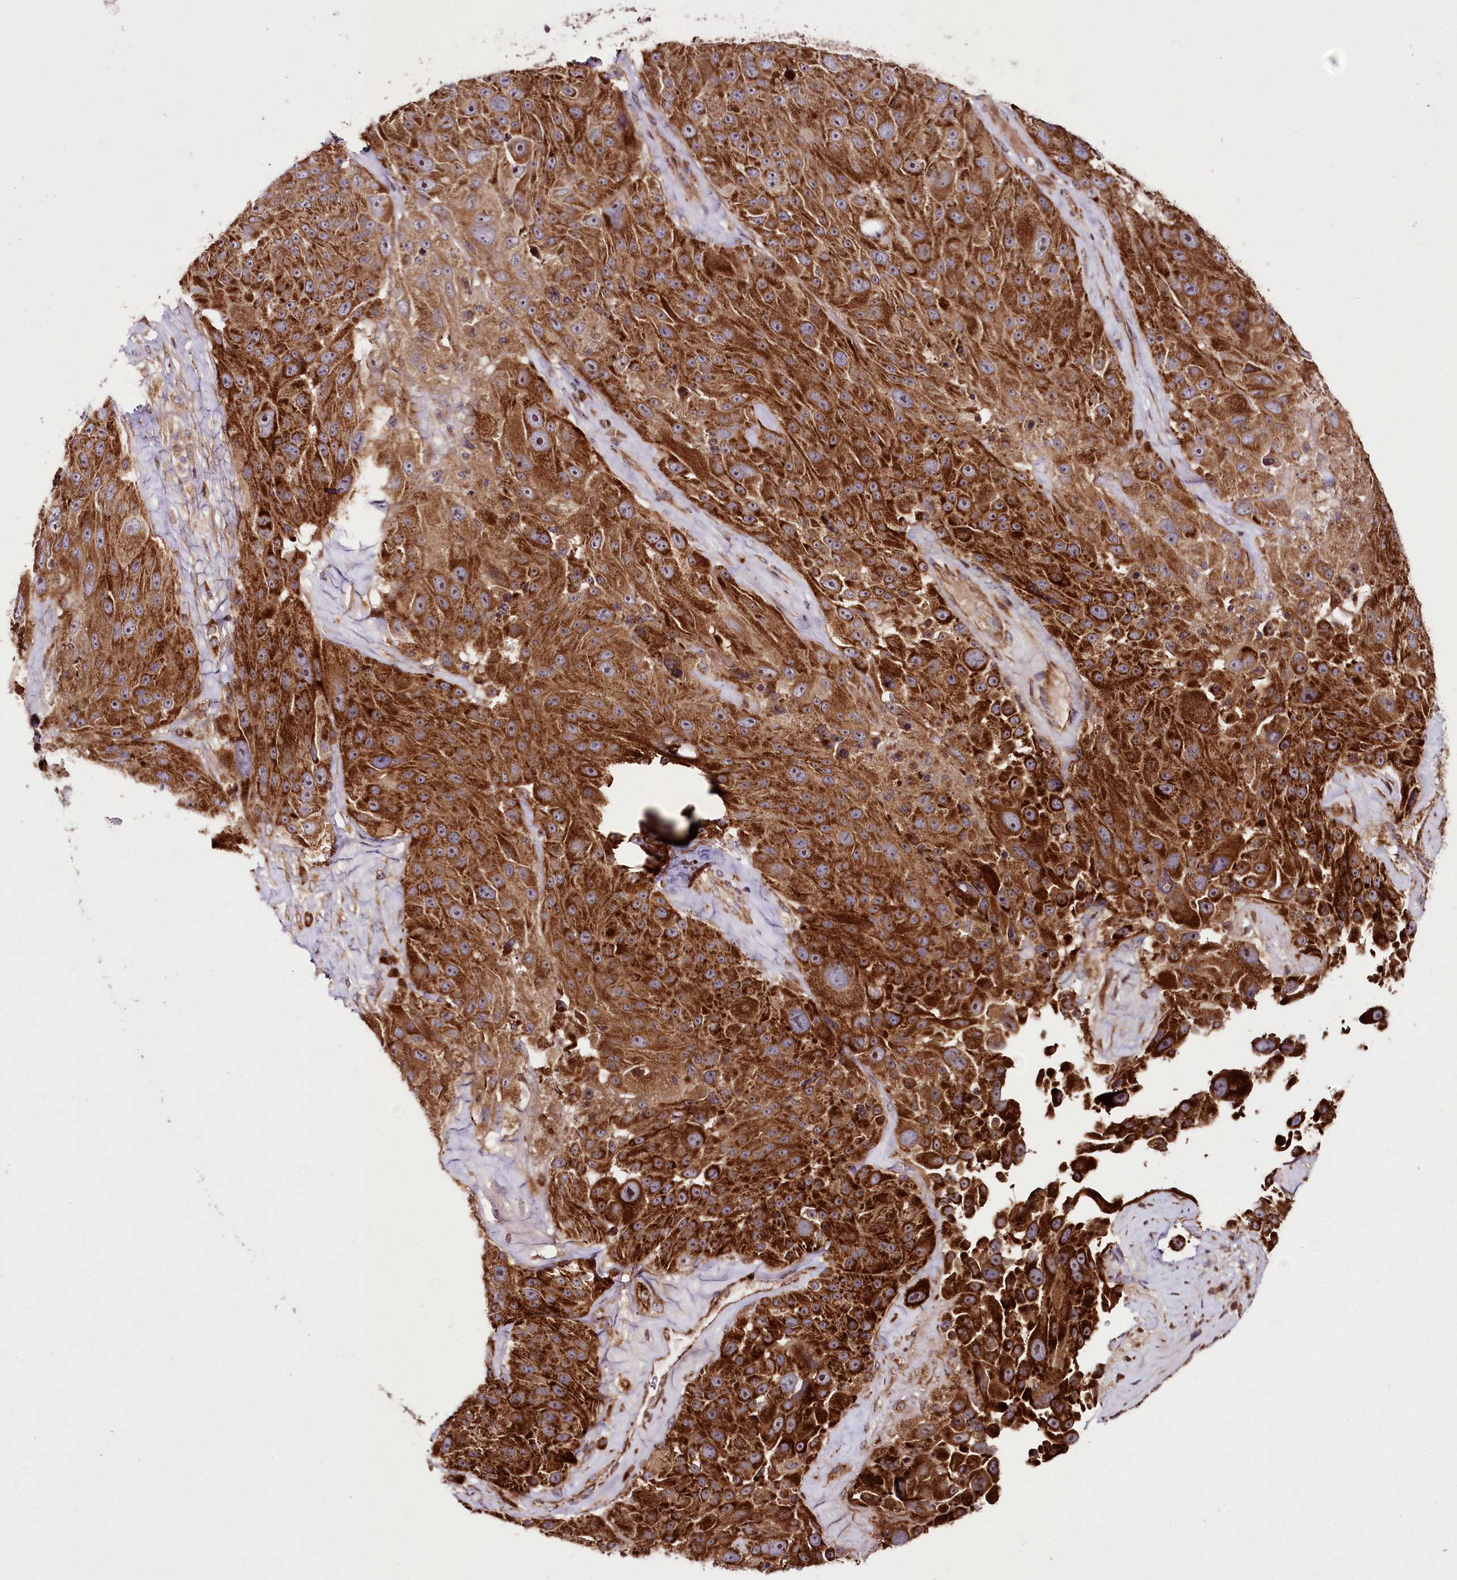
{"staining": {"intensity": "strong", "quantity": ">75%", "location": "cytoplasmic/membranous,nuclear"}, "tissue": "melanoma", "cell_type": "Tumor cells", "image_type": "cancer", "snomed": [{"axis": "morphology", "description": "Malignant melanoma, Metastatic site"}, {"axis": "topography", "description": "Lymph node"}], "caption": "The micrograph displays immunohistochemical staining of malignant melanoma (metastatic site). There is strong cytoplasmic/membranous and nuclear expression is seen in about >75% of tumor cells.", "gene": "RAB7A", "patient": {"sex": "male", "age": 62}}